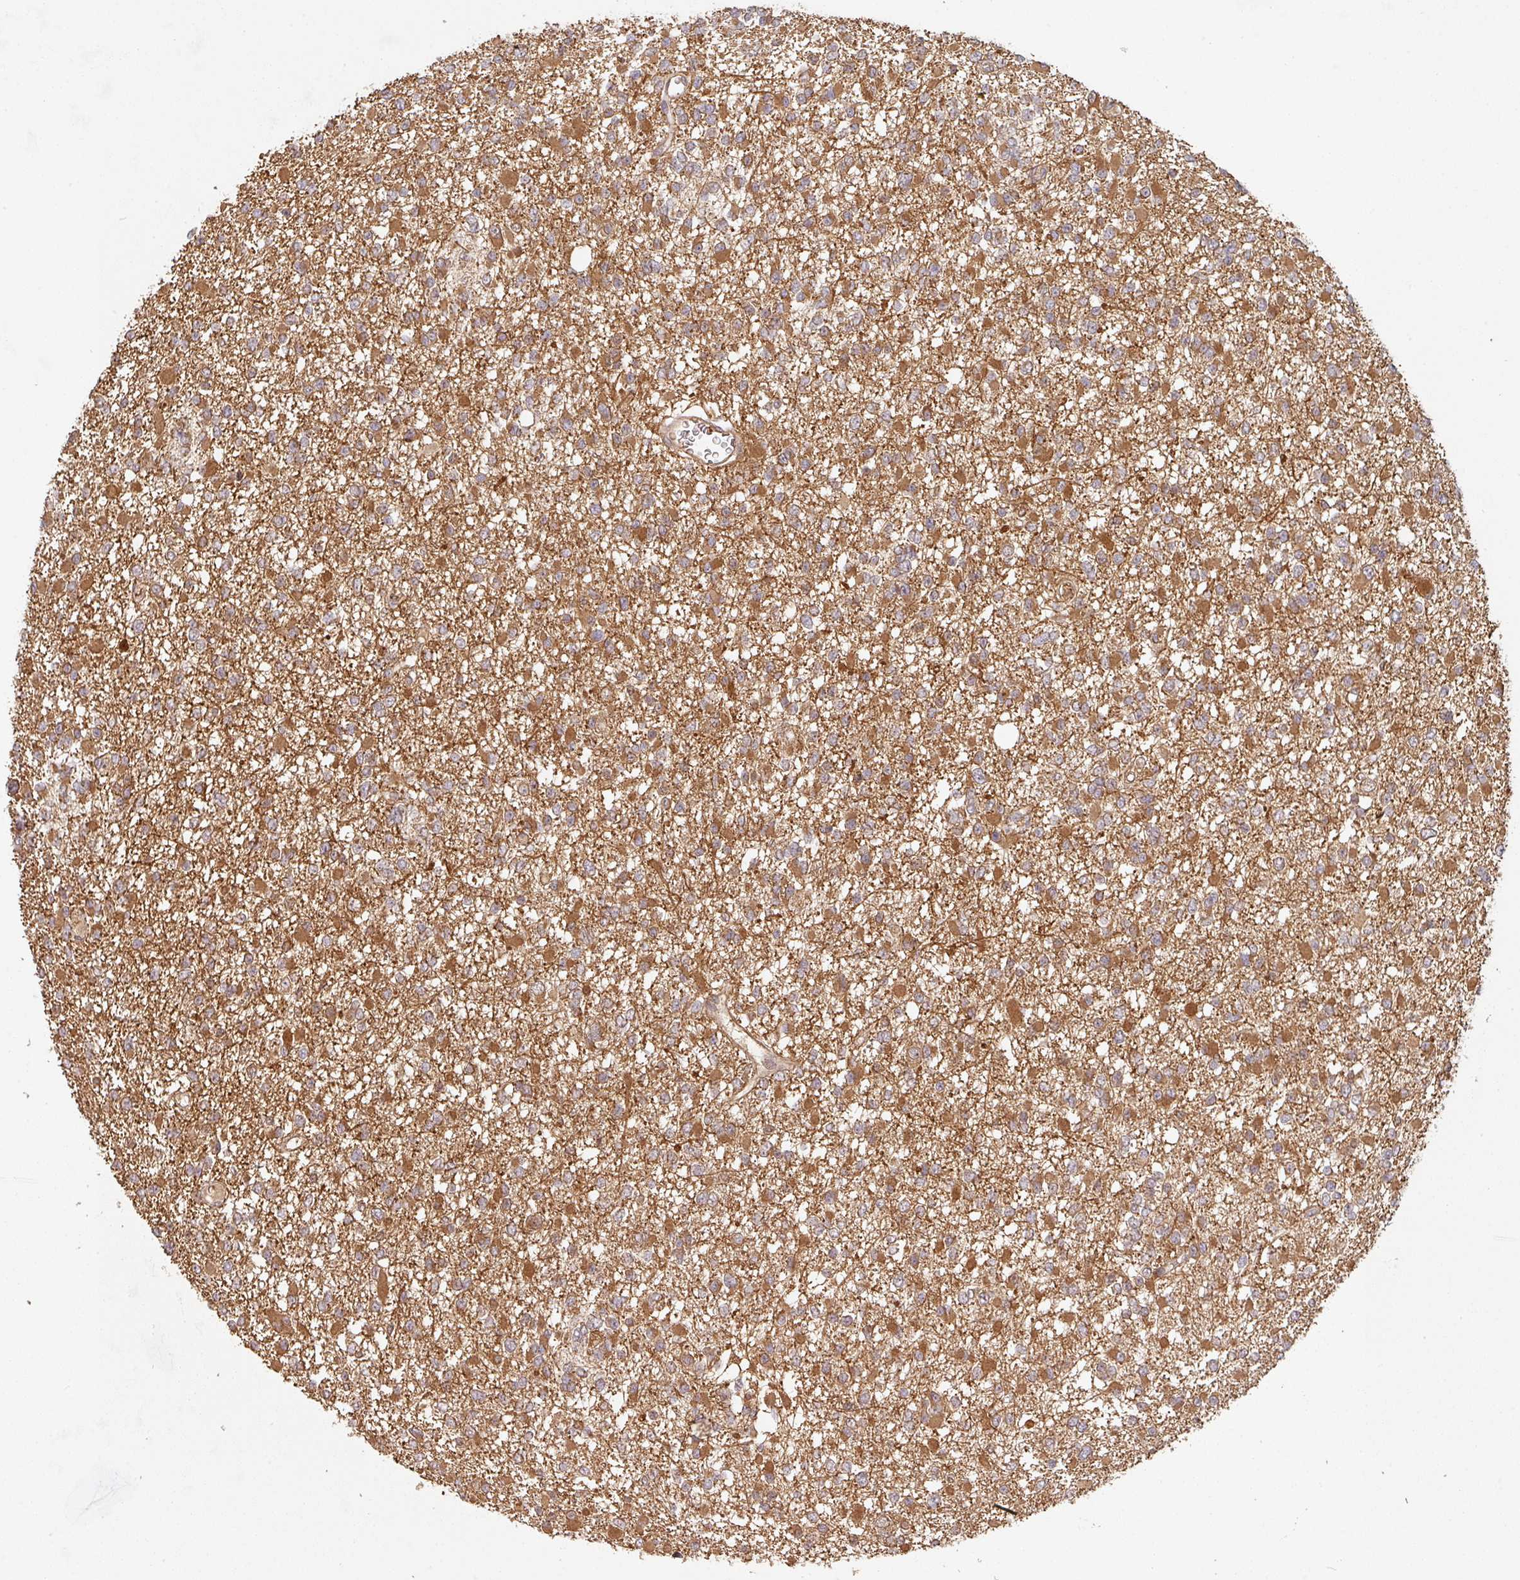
{"staining": {"intensity": "moderate", "quantity": ">75%", "location": "cytoplasmic/membranous"}, "tissue": "glioma", "cell_type": "Tumor cells", "image_type": "cancer", "snomed": [{"axis": "morphology", "description": "Glioma, malignant, Low grade"}, {"axis": "topography", "description": "Brain"}], "caption": "There is medium levels of moderate cytoplasmic/membranous expression in tumor cells of glioma, as demonstrated by immunohistochemical staining (brown color).", "gene": "ZNF322", "patient": {"sex": "female", "age": 22}}